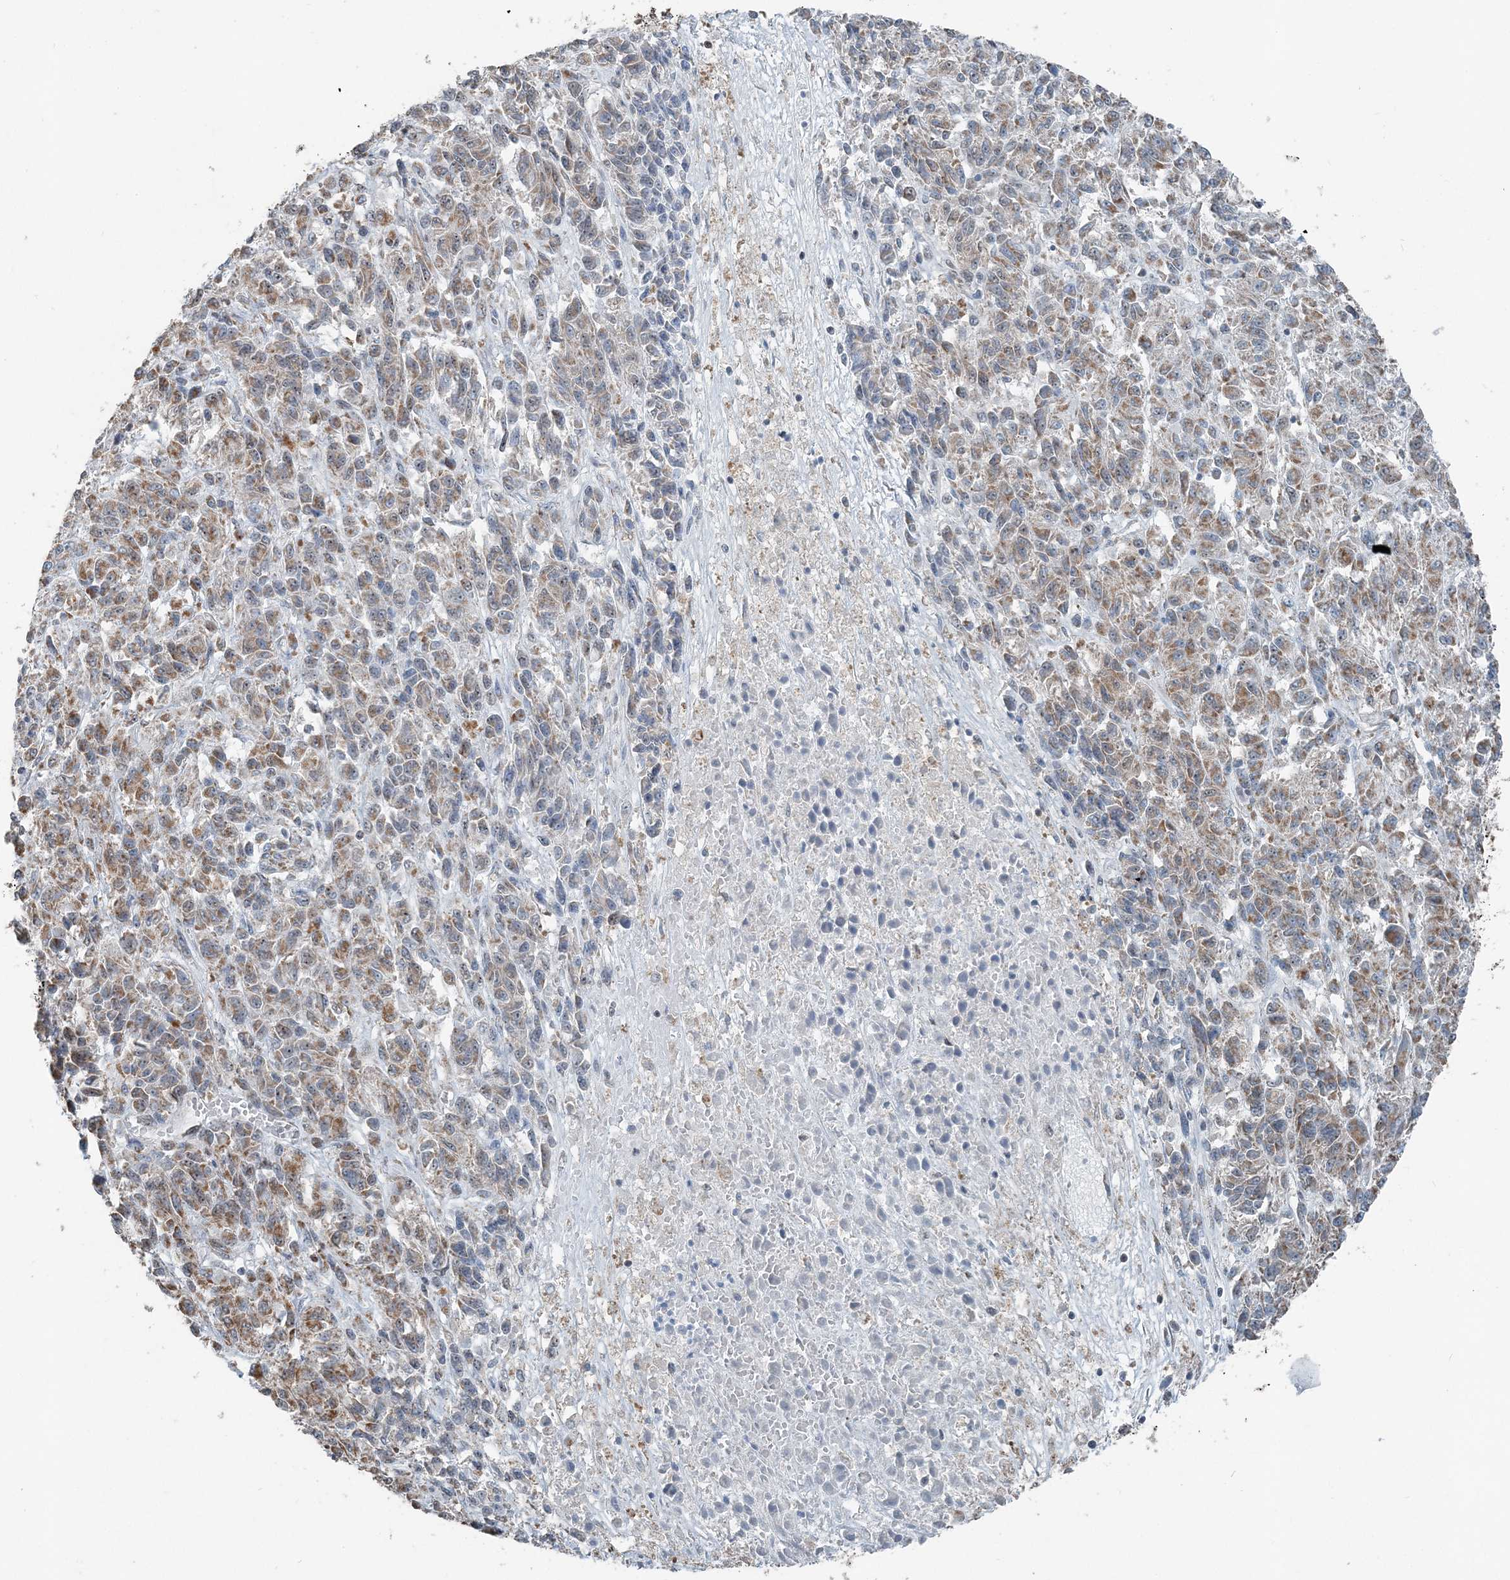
{"staining": {"intensity": "moderate", "quantity": ">75%", "location": "cytoplasmic/membranous"}, "tissue": "melanoma", "cell_type": "Tumor cells", "image_type": "cancer", "snomed": [{"axis": "morphology", "description": "Malignant melanoma, Metastatic site"}, {"axis": "topography", "description": "Lung"}], "caption": "Protein staining of malignant melanoma (metastatic site) tissue displays moderate cytoplasmic/membranous expression in approximately >75% of tumor cells.", "gene": "SUCLG1", "patient": {"sex": "male", "age": 64}}